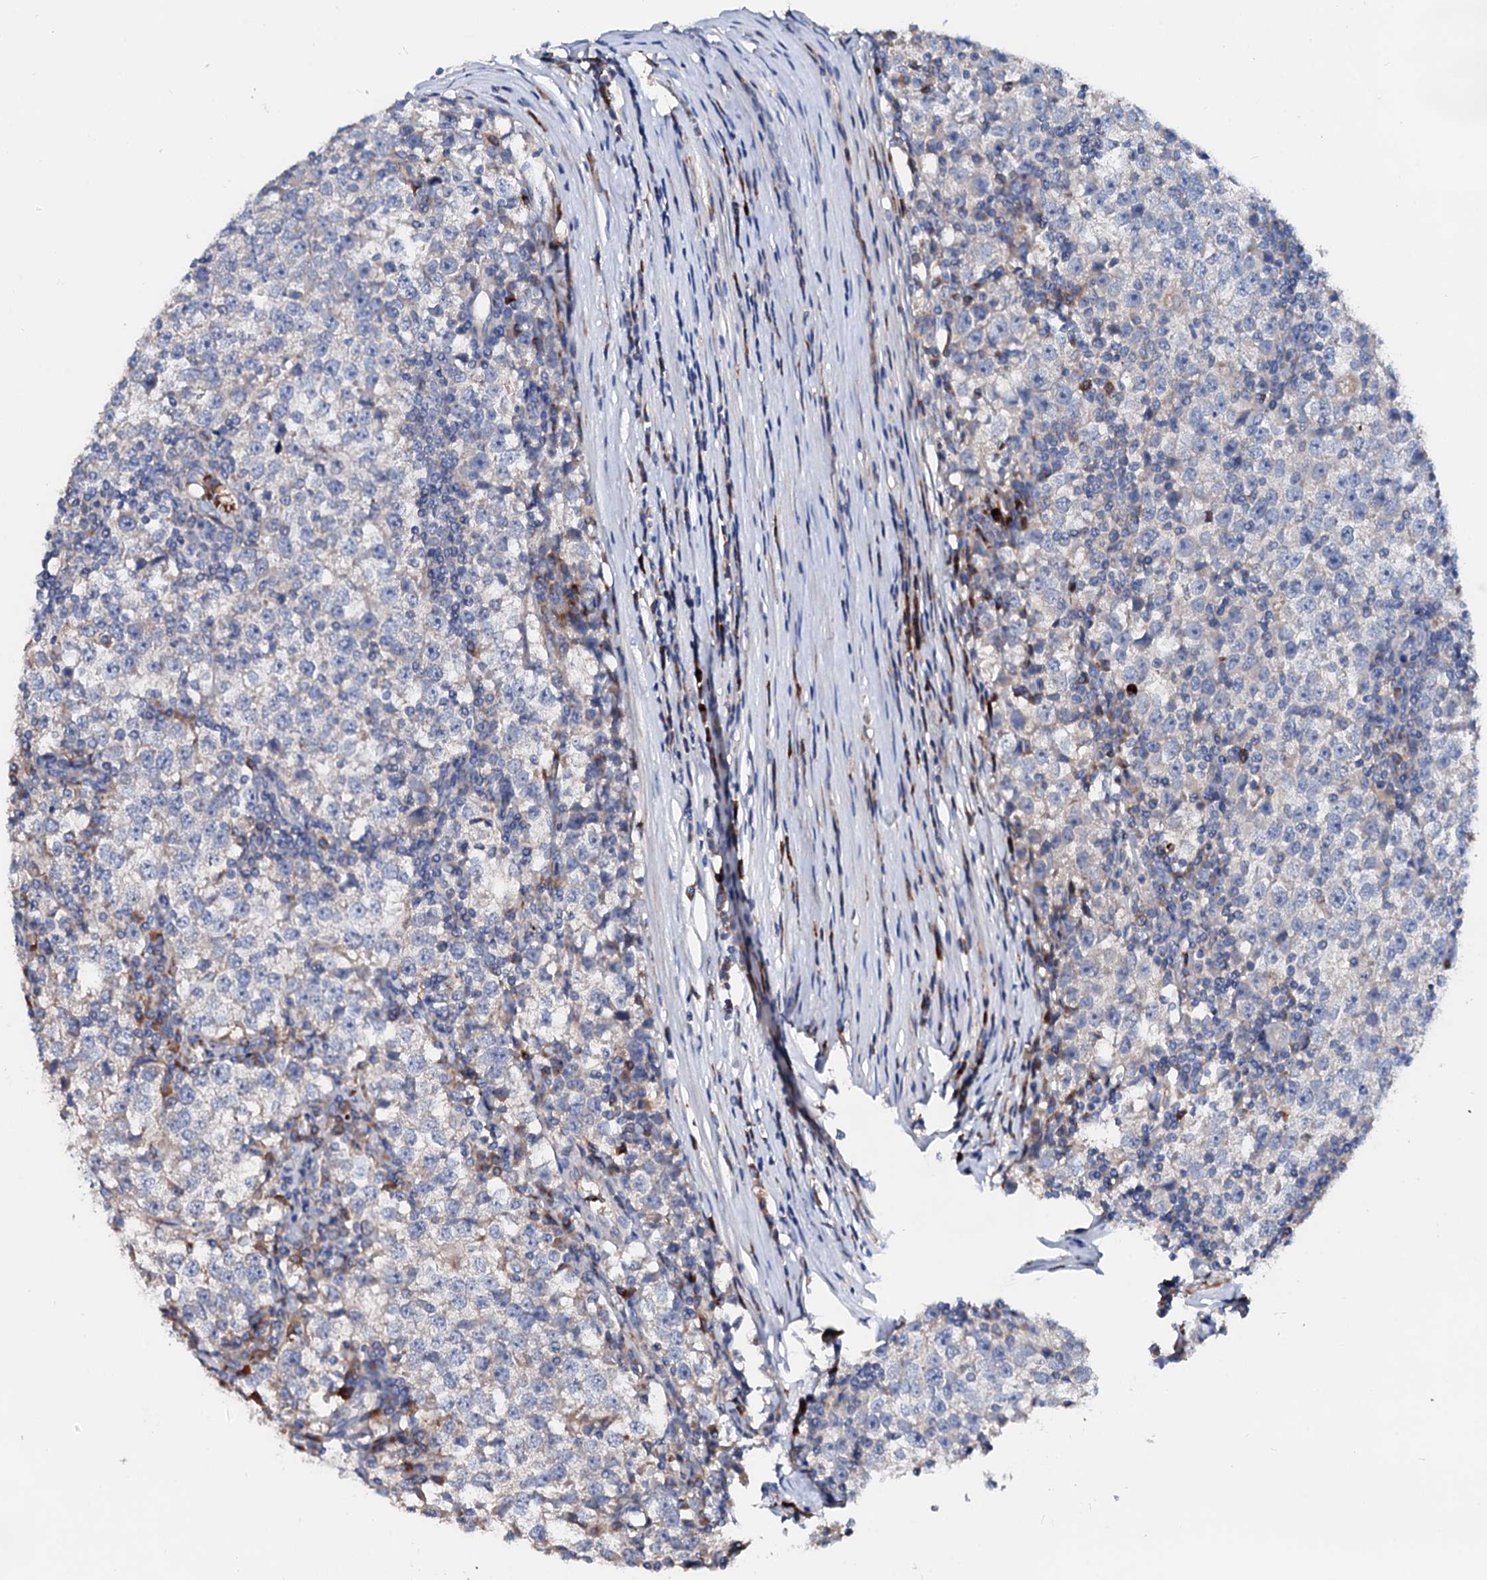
{"staining": {"intensity": "negative", "quantity": "none", "location": "none"}, "tissue": "testis cancer", "cell_type": "Tumor cells", "image_type": "cancer", "snomed": [{"axis": "morphology", "description": "Seminoma, NOS"}, {"axis": "topography", "description": "Testis"}], "caption": "DAB (3,3'-diaminobenzidine) immunohistochemical staining of testis cancer (seminoma) exhibits no significant expression in tumor cells.", "gene": "SLC10A7", "patient": {"sex": "male", "age": 65}}